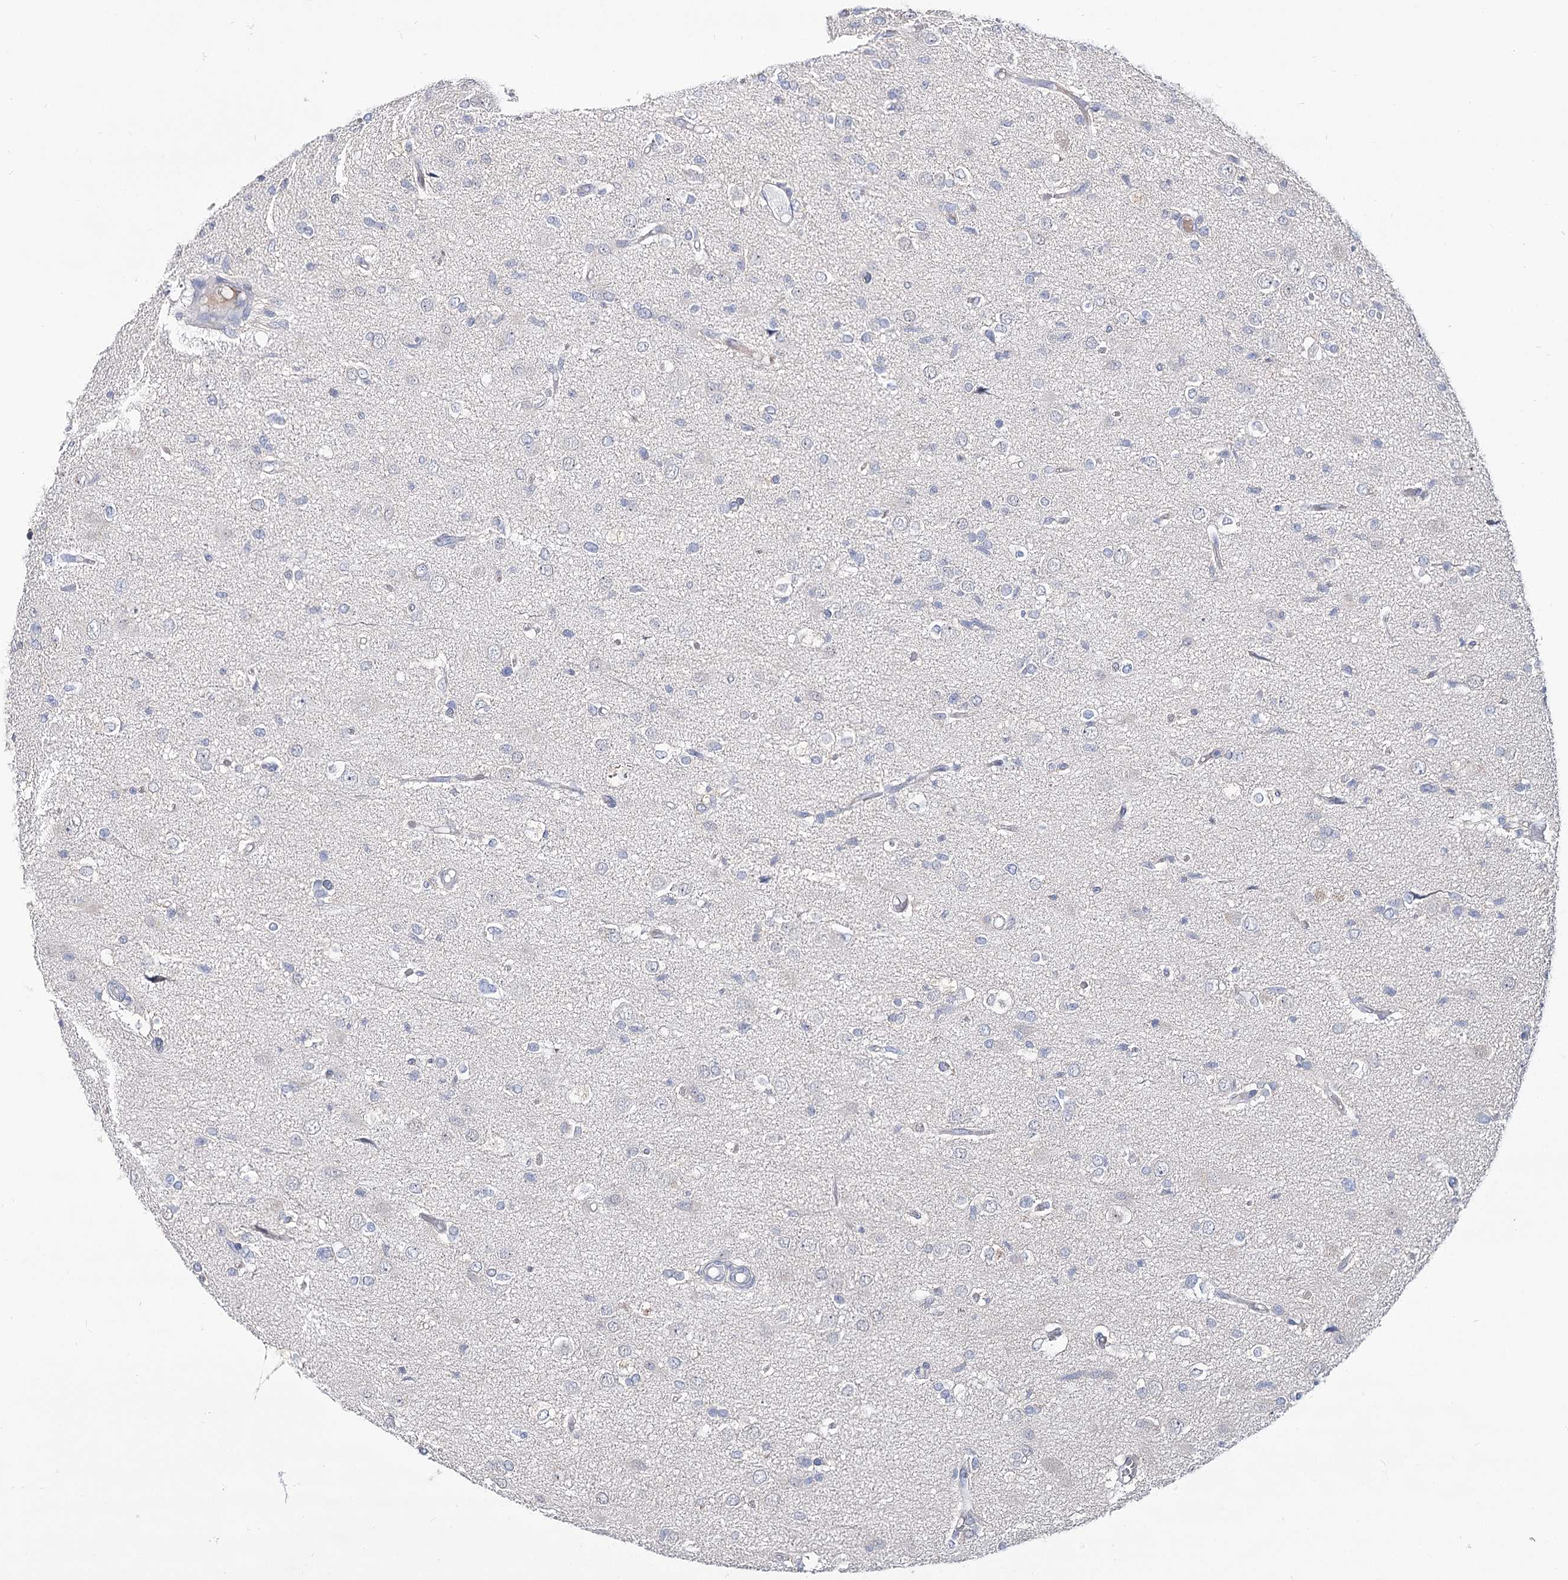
{"staining": {"intensity": "negative", "quantity": "none", "location": "none"}, "tissue": "glioma", "cell_type": "Tumor cells", "image_type": "cancer", "snomed": [{"axis": "morphology", "description": "Glioma, malignant, High grade"}, {"axis": "topography", "description": "Brain"}], "caption": "Malignant high-grade glioma stained for a protein using immunohistochemistry exhibits no expression tumor cells.", "gene": "UGP2", "patient": {"sex": "female", "age": 59}}